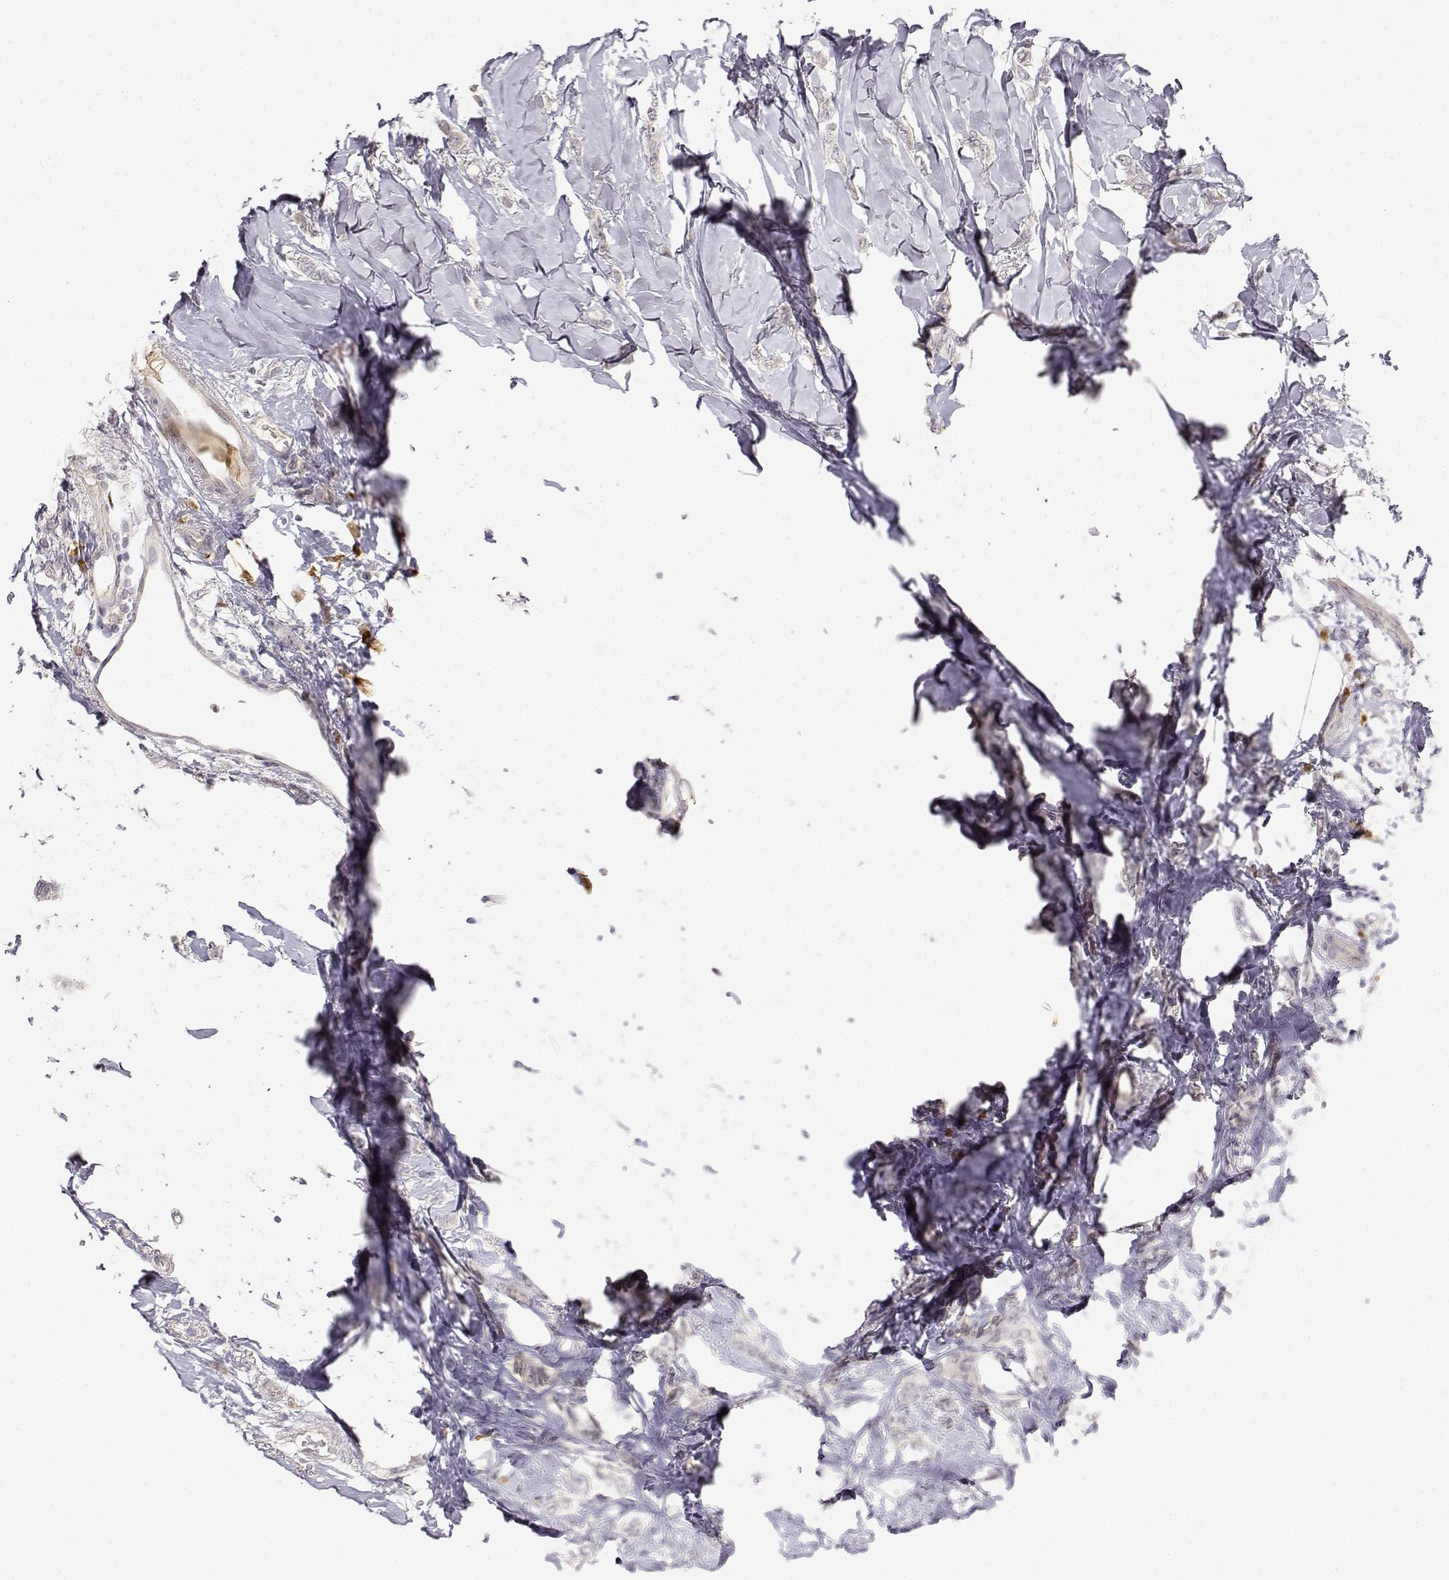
{"staining": {"intensity": "negative", "quantity": "none", "location": "none"}, "tissue": "breast cancer", "cell_type": "Tumor cells", "image_type": "cancer", "snomed": [{"axis": "morphology", "description": "Lobular carcinoma"}, {"axis": "topography", "description": "Breast"}], "caption": "Tumor cells show no significant positivity in breast cancer (lobular carcinoma).", "gene": "EAF2", "patient": {"sex": "female", "age": 66}}